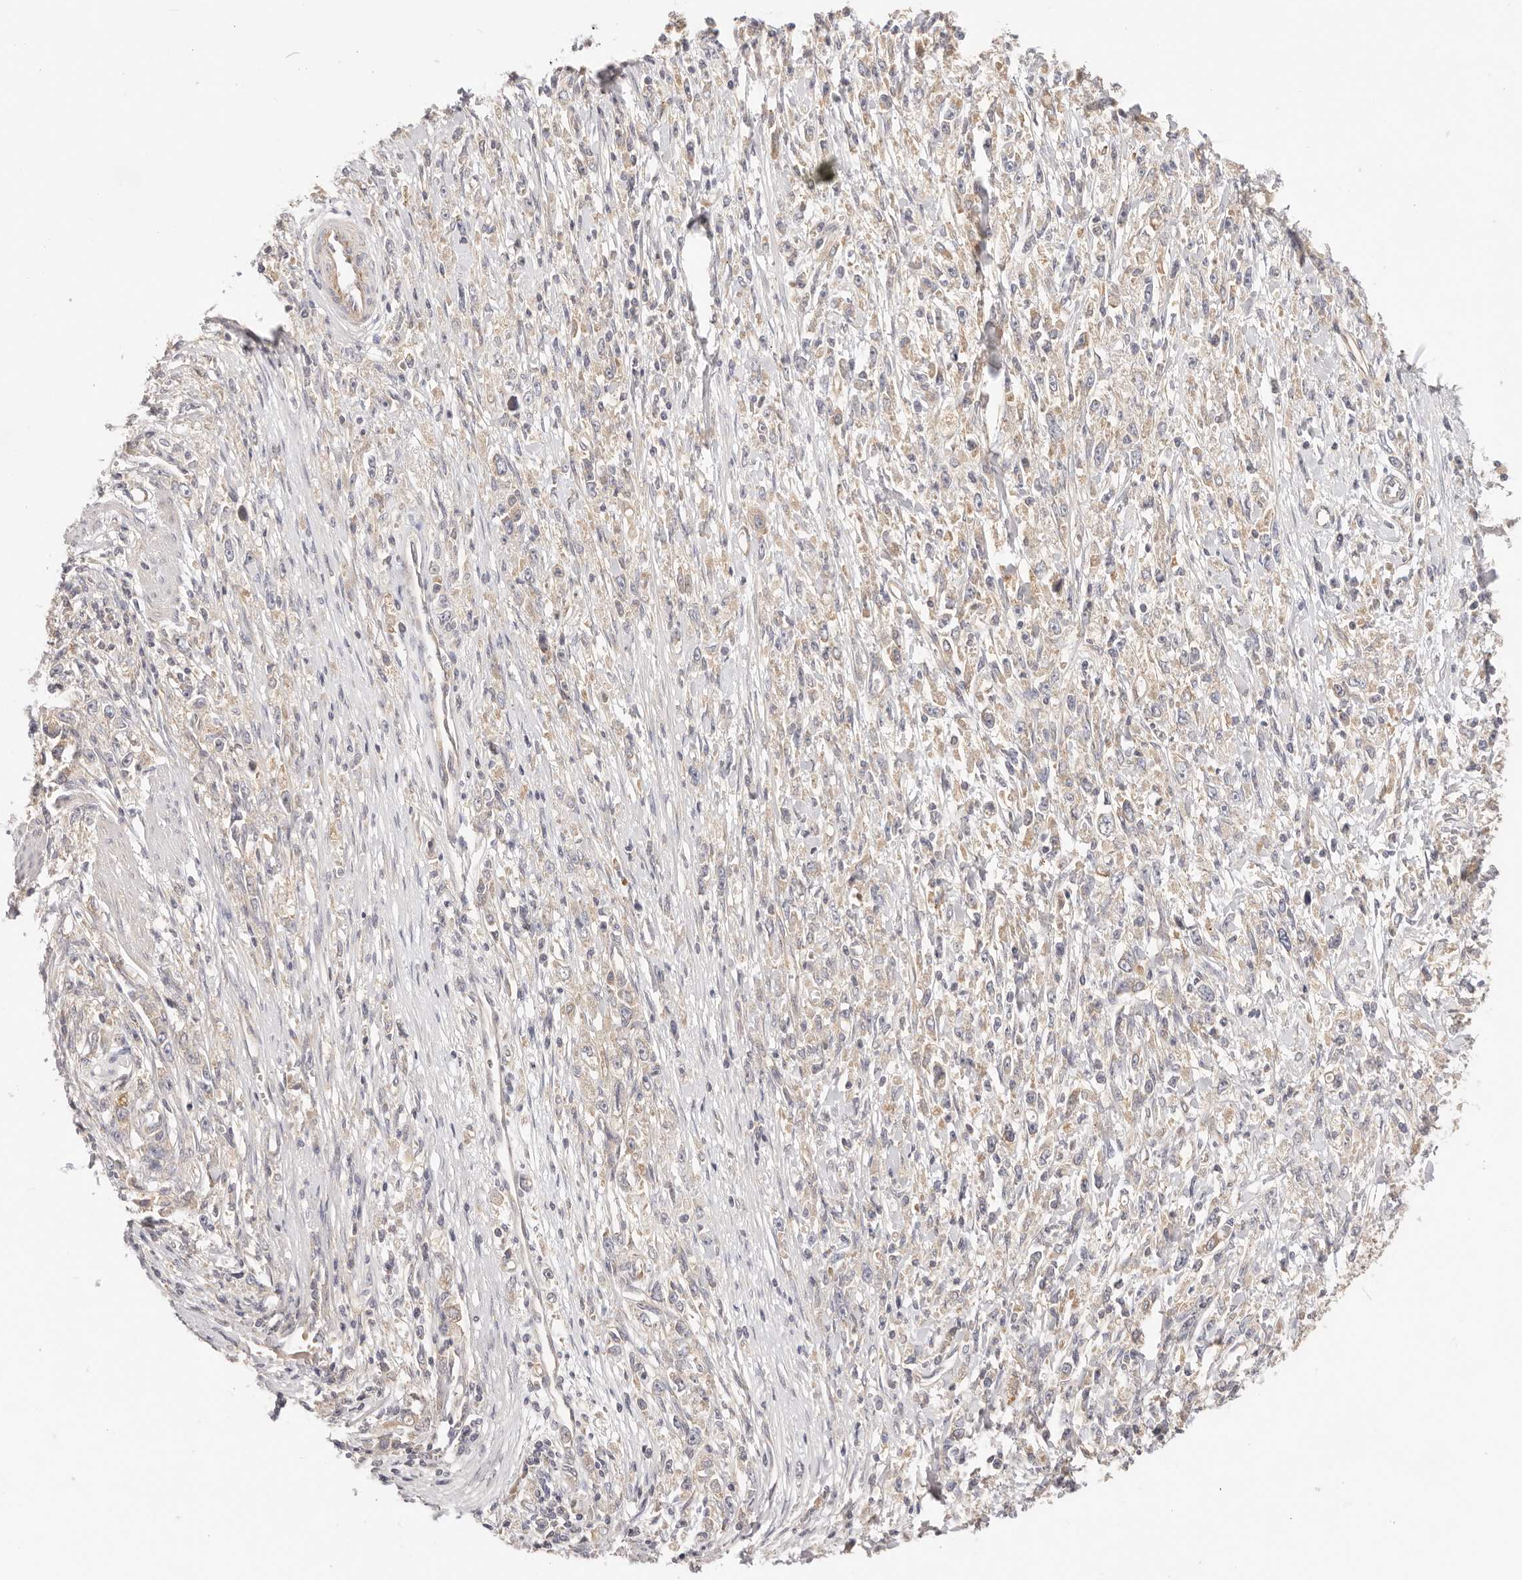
{"staining": {"intensity": "weak", "quantity": "25%-75%", "location": "cytoplasmic/membranous"}, "tissue": "stomach cancer", "cell_type": "Tumor cells", "image_type": "cancer", "snomed": [{"axis": "morphology", "description": "Adenocarcinoma, NOS"}, {"axis": "topography", "description": "Stomach"}], "caption": "A histopathology image of stomach cancer stained for a protein displays weak cytoplasmic/membranous brown staining in tumor cells.", "gene": "KCMF1", "patient": {"sex": "female", "age": 59}}